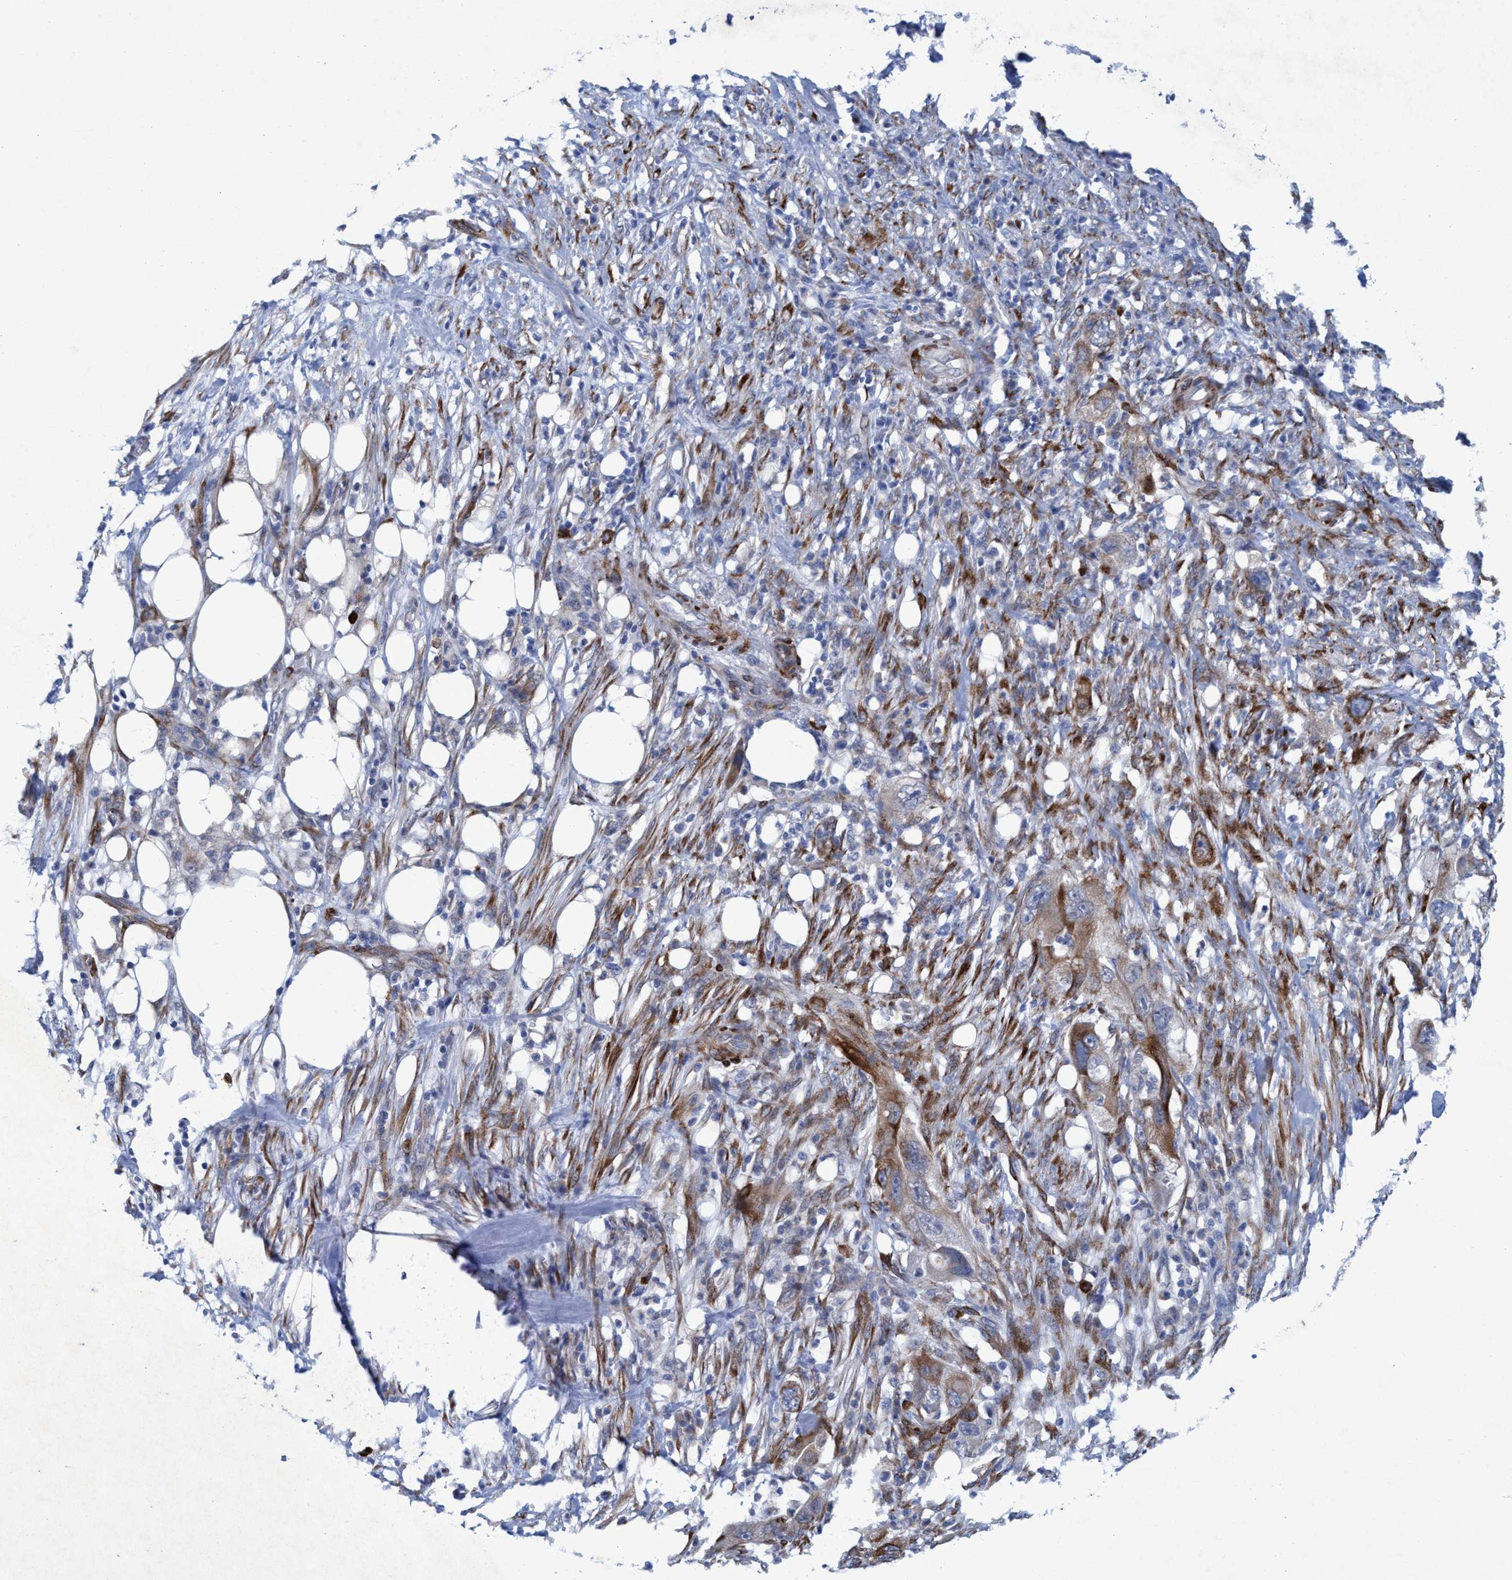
{"staining": {"intensity": "moderate", "quantity": "25%-75%", "location": "cytoplasmic/membranous"}, "tissue": "pancreatic cancer", "cell_type": "Tumor cells", "image_type": "cancer", "snomed": [{"axis": "morphology", "description": "Adenocarcinoma, NOS"}, {"axis": "topography", "description": "Pancreas"}], "caption": "Pancreatic cancer (adenocarcinoma) stained with a brown dye reveals moderate cytoplasmic/membranous positive staining in approximately 25%-75% of tumor cells.", "gene": "SLC43A2", "patient": {"sex": "female", "age": 78}}